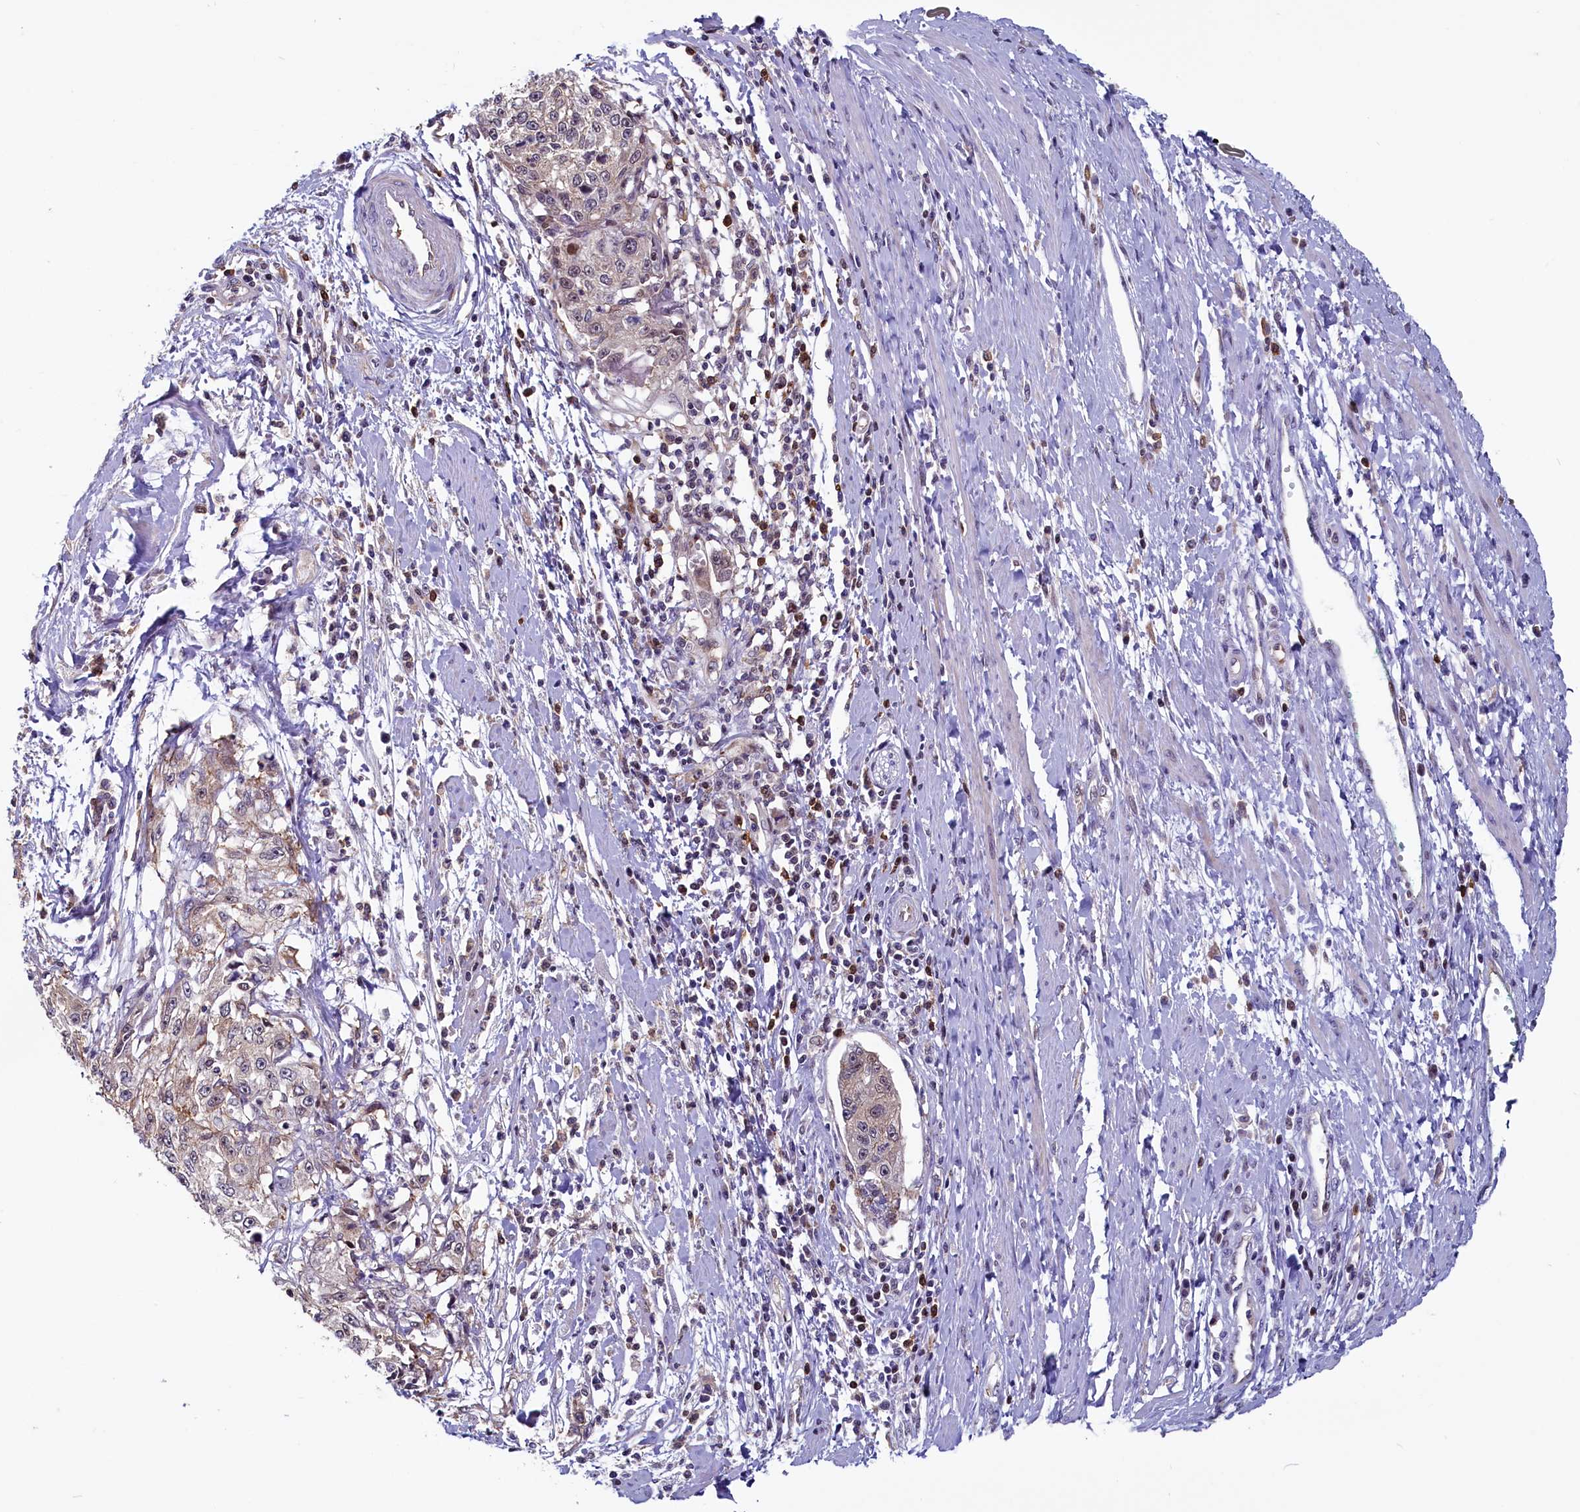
{"staining": {"intensity": "weak", "quantity": "<25%", "location": "cytoplasmic/membranous"}, "tissue": "cervical cancer", "cell_type": "Tumor cells", "image_type": "cancer", "snomed": [{"axis": "morphology", "description": "Squamous cell carcinoma, NOS"}, {"axis": "topography", "description": "Cervix"}], "caption": "The micrograph demonstrates no significant staining in tumor cells of squamous cell carcinoma (cervical).", "gene": "CIAPIN1", "patient": {"sex": "female", "age": 57}}